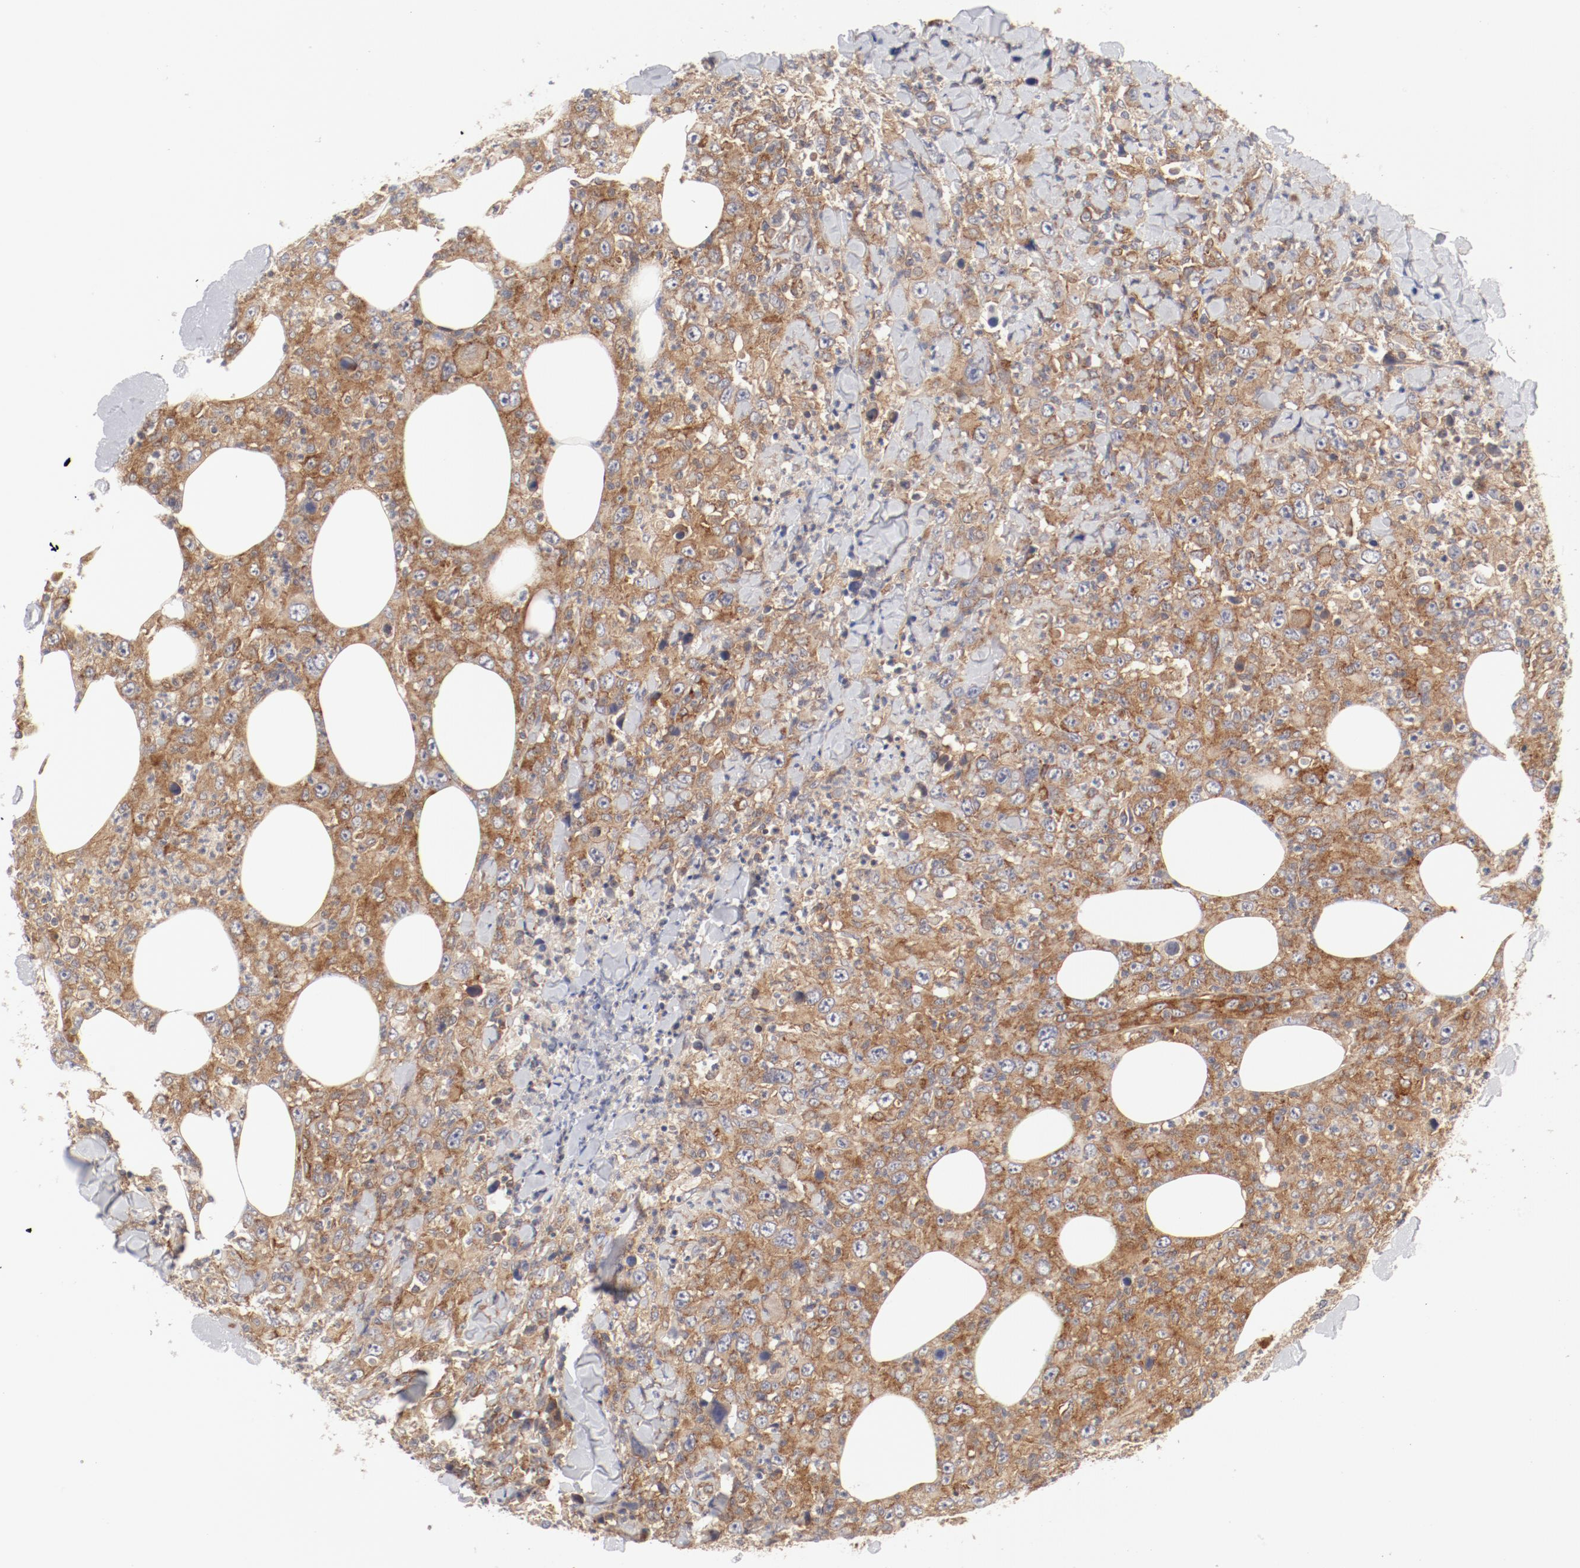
{"staining": {"intensity": "moderate", "quantity": ">75%", "location": "cytoplasmic/membranous"}, "tissue": "thyroid cancer", "cell_type": "Tumor cells", "image_type": "cancer", "snomed": [{"axis": "morphology", "description": "Carcinoma, NOS"}, {"axis": "topography", "description": "Thyroid gland"}], "caption": "Protein expression analysis of human carcinoma (thyroid) reveals moderate cytoplasmic/membranous positivity in approximately >75% of tumor cells. (brown staining indicates protein expression, while blue staining denotes nuclei).", "gene": "AP2A1", "patient": {"sex": "female", "age": 77}}